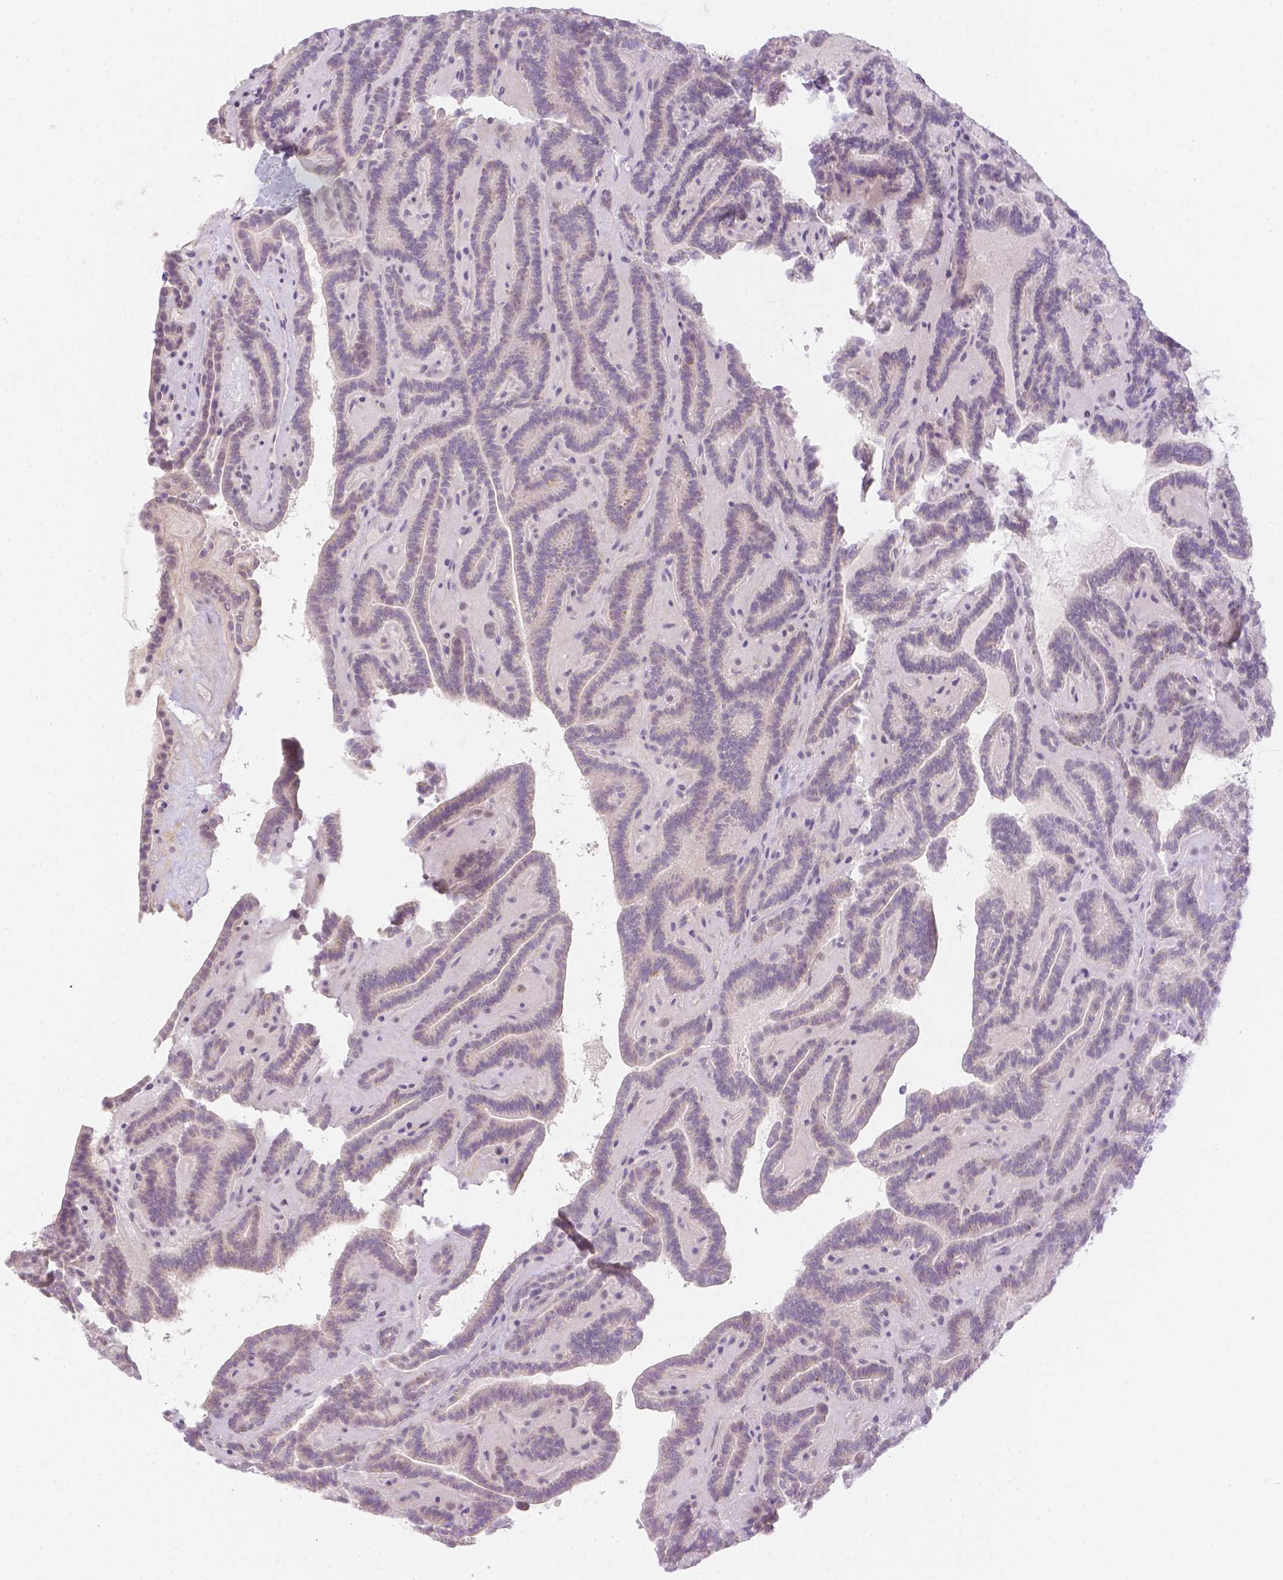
{"staining": {"intensity": "negative", "quantity": "none", "location": "none"}, "tissue": "thyroid cancer", "cell_type": "Tumor cells", "image_type": "cancer", "snomed": [{"axis": "morphology", "description": "Papillary adenocarcinoma, NOS"}, {"axis": "topography", "description": "Thyroid gland"}], "caption": "DAB (3,3'-diaminobenzidine) immunohistochemical staining of thyroid cancer shows no significant positivity in tumor cells.", "gene": "ZNF280B", "patient": {"sex": "female", "age": 21}}